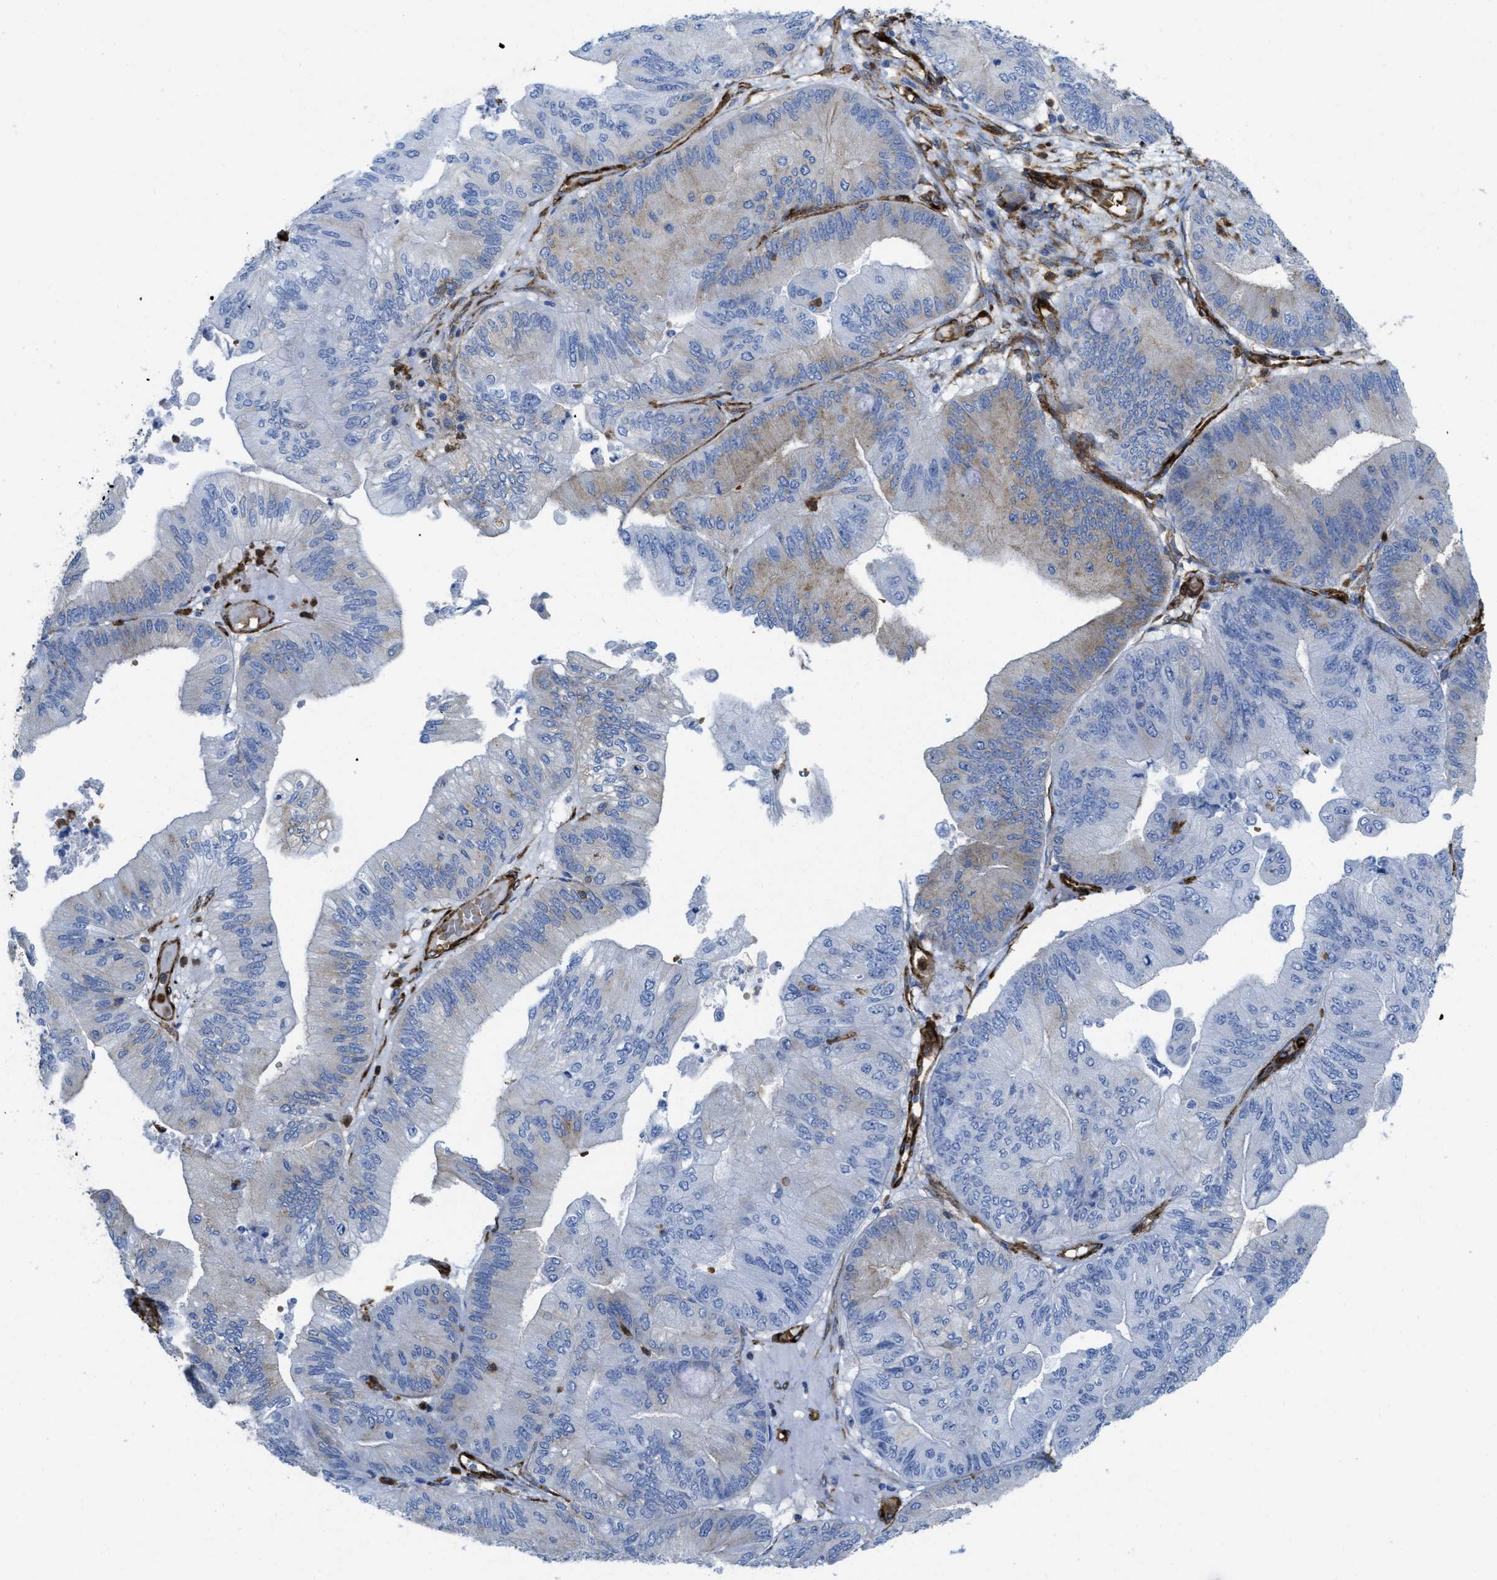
{"staining": {"intensity": "weak", "quantity": "<25%", "location": "cytoplasmic/membranous"}, "tissue": "ovarian cancer", "cell_type": "Tumor cells", "image_type": "cancer", "snomed": [{"axis": "morphology", "description": "Cystadenocarcinoma, mucinous, NOS"}, {"axis": "topography", "description": "Ovary"}], "caption": "High power microscopy image of an IHC micrograph of ovarian cancer (mucinous cystadenocarcinoma), revealing no significant staining in tumor cells.", "gene": "HIP1", "patient": {"sex": "female", "age": 61}}